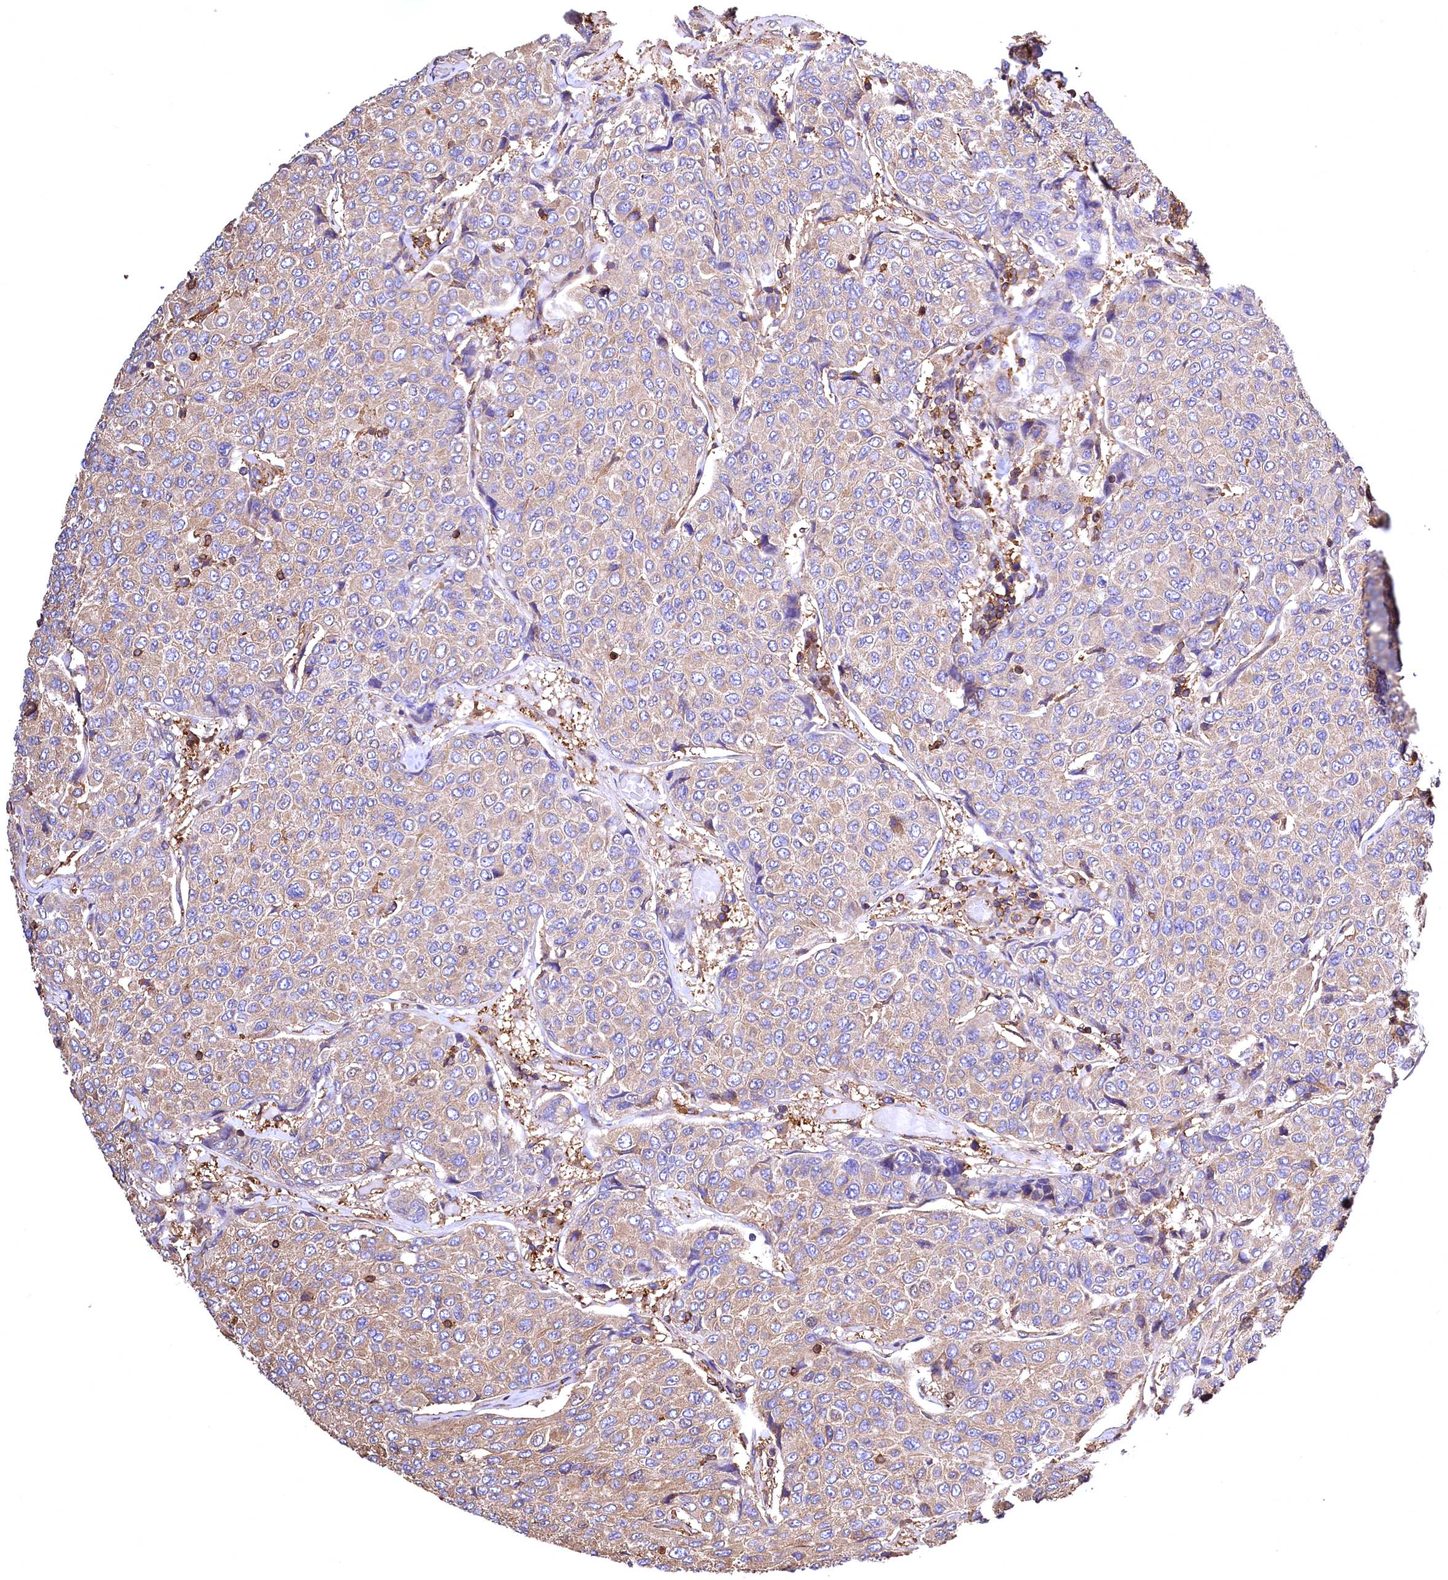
{"staining": {"intensity": "weak", "quantity": "25%-75%", "location": "cytoplasmic/membranous"}, "tissue": "breast cancer", "cell_type": "Tumor cells", "image_type": "cancer", "snomed": [{"axis": "morphology", "description": "Duct carcinoma"}, {"axis": "topography", "description": "Breast"}], "caption": "Approximately 25%-75% of tumor cells in human intraductal carcinoma (breast) exhibit weak cytoplasmic/membranous protein staining as visualized by brown immunohistochemical staining.", "gene": "RARS2", "patient": {"sex": "female", "age": 55}}